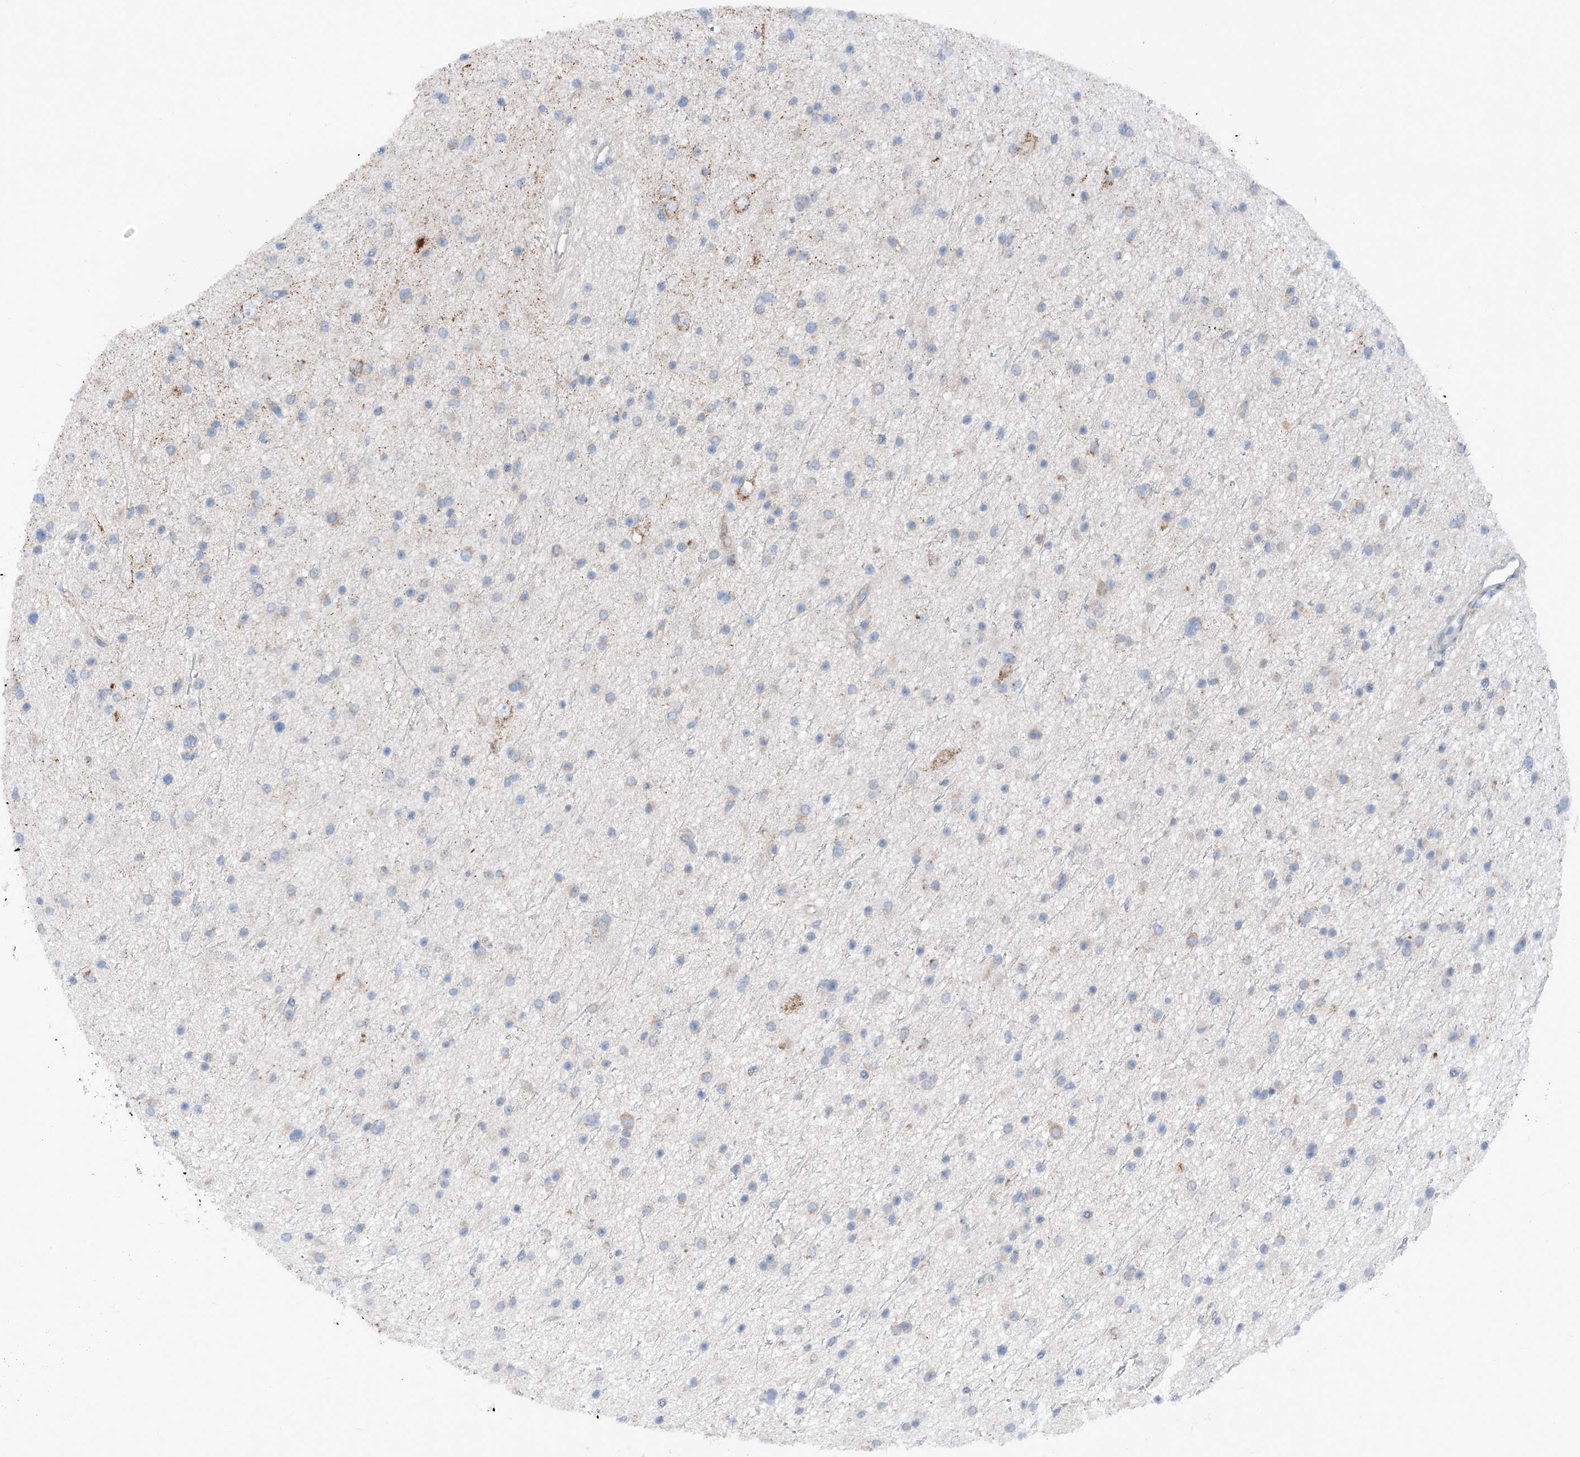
{"staining": {"intensity": "negative", "quantity": "none", "location": "none"}, "tissue": "glioma", "cell_type": "Tumor cells", "image_type": "cancer", "snomed": [{"axis": "morphology", "description": "Glioma, malignant, Low grade"}, {"axis": "topography", "description": "Cerebral cortex"}], "caption": "Tumor cells show no significant expression in glioma.", "gene": "MRAP", "patient": {"sex": "female", "age": 39}}